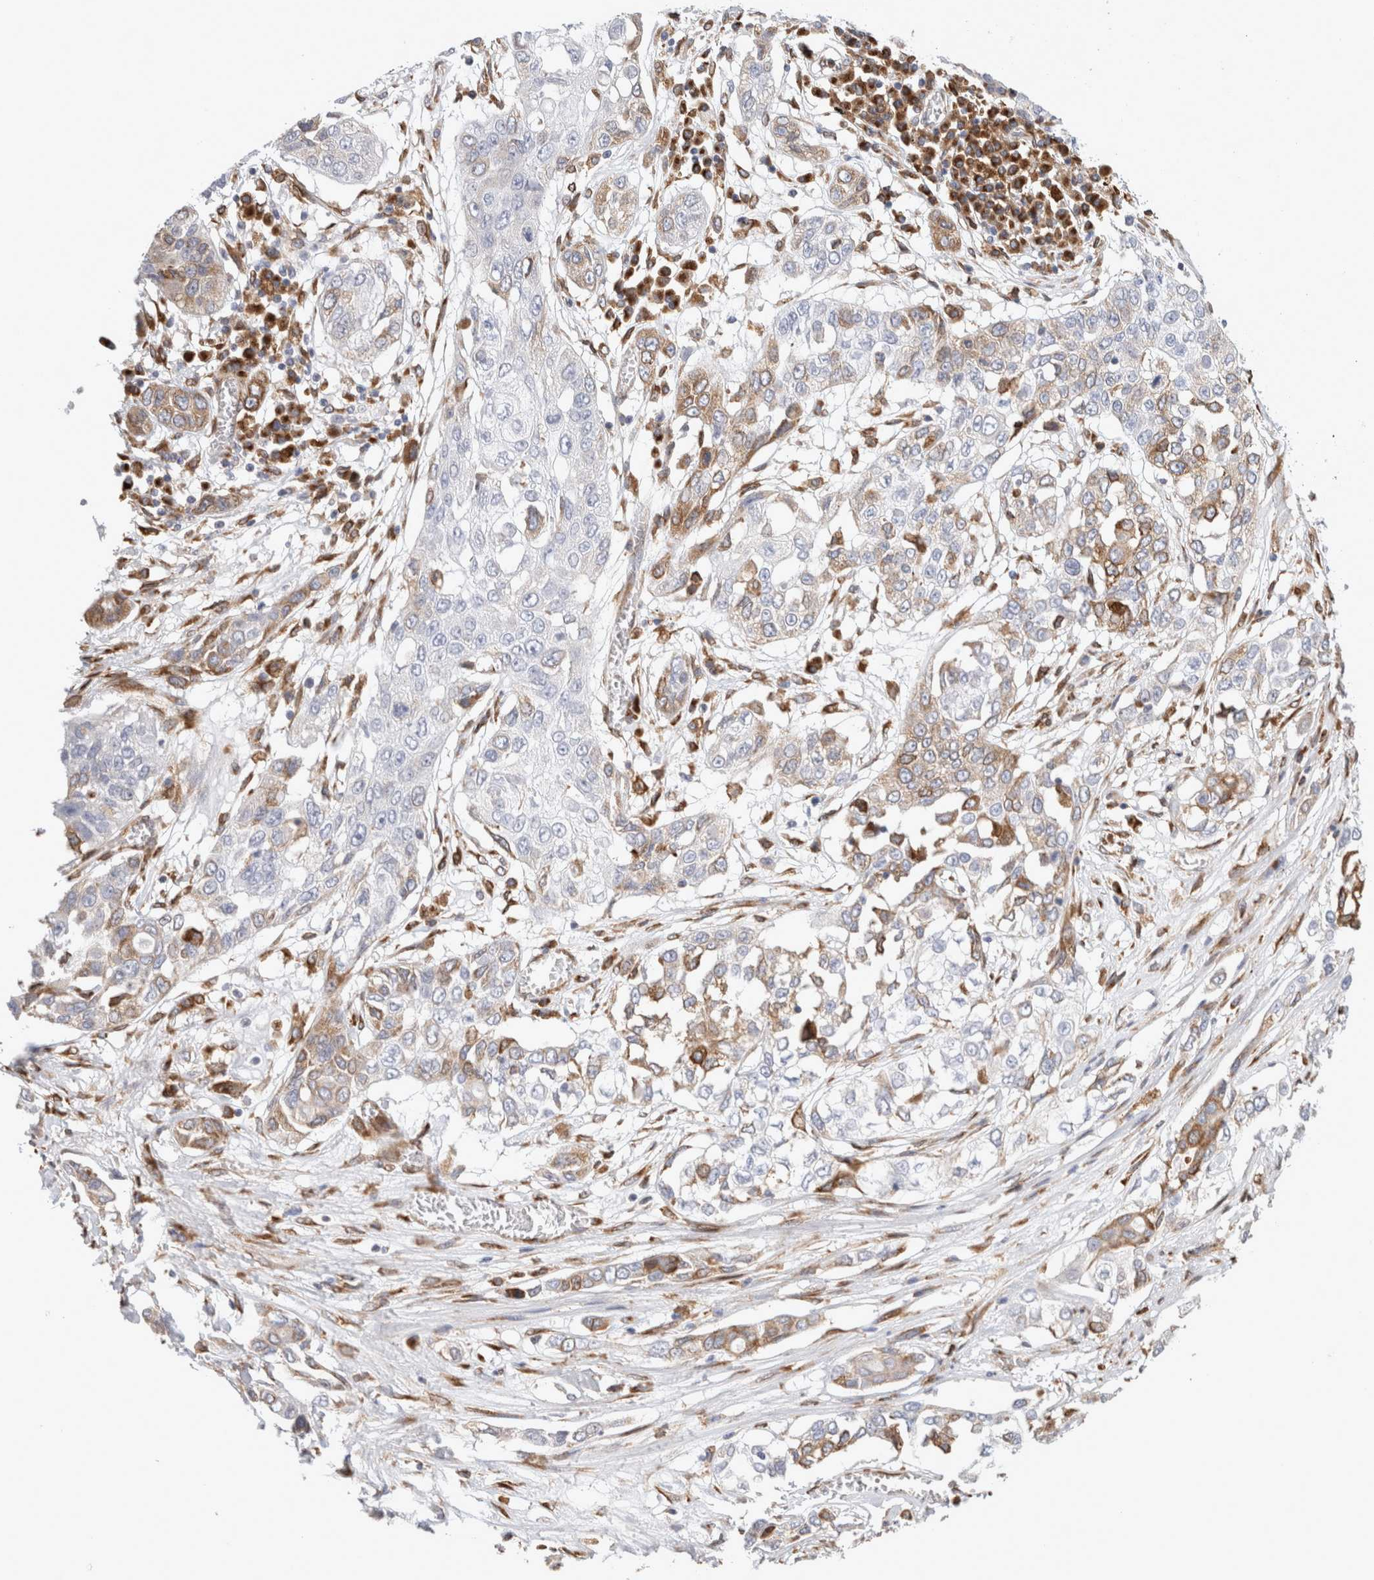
{"staining": {"intensity": "weak", "quantity": "25%-75%", "location": "cytoplasmic/membranous"}, "tissue": "lung cancer", "cell_type": "Tumor cells", "image_type": "cancer", "snomed": [{"axis": "morphology", "description": "Squamous cell carcinoma, NOS"}, {"axis": "topography", "description": "Lung"}], "caption": "Immunohistochemistry histopathology image of lung cancer (squamous cell carcinoma) stained for a protein (brown), which reveals low levels of weak cytoplasmic/membranous positivity in approximately 25%-75% of tumor cells.", "gene": "MCFD2", "patient": {"sex": "male", "age": 71}}